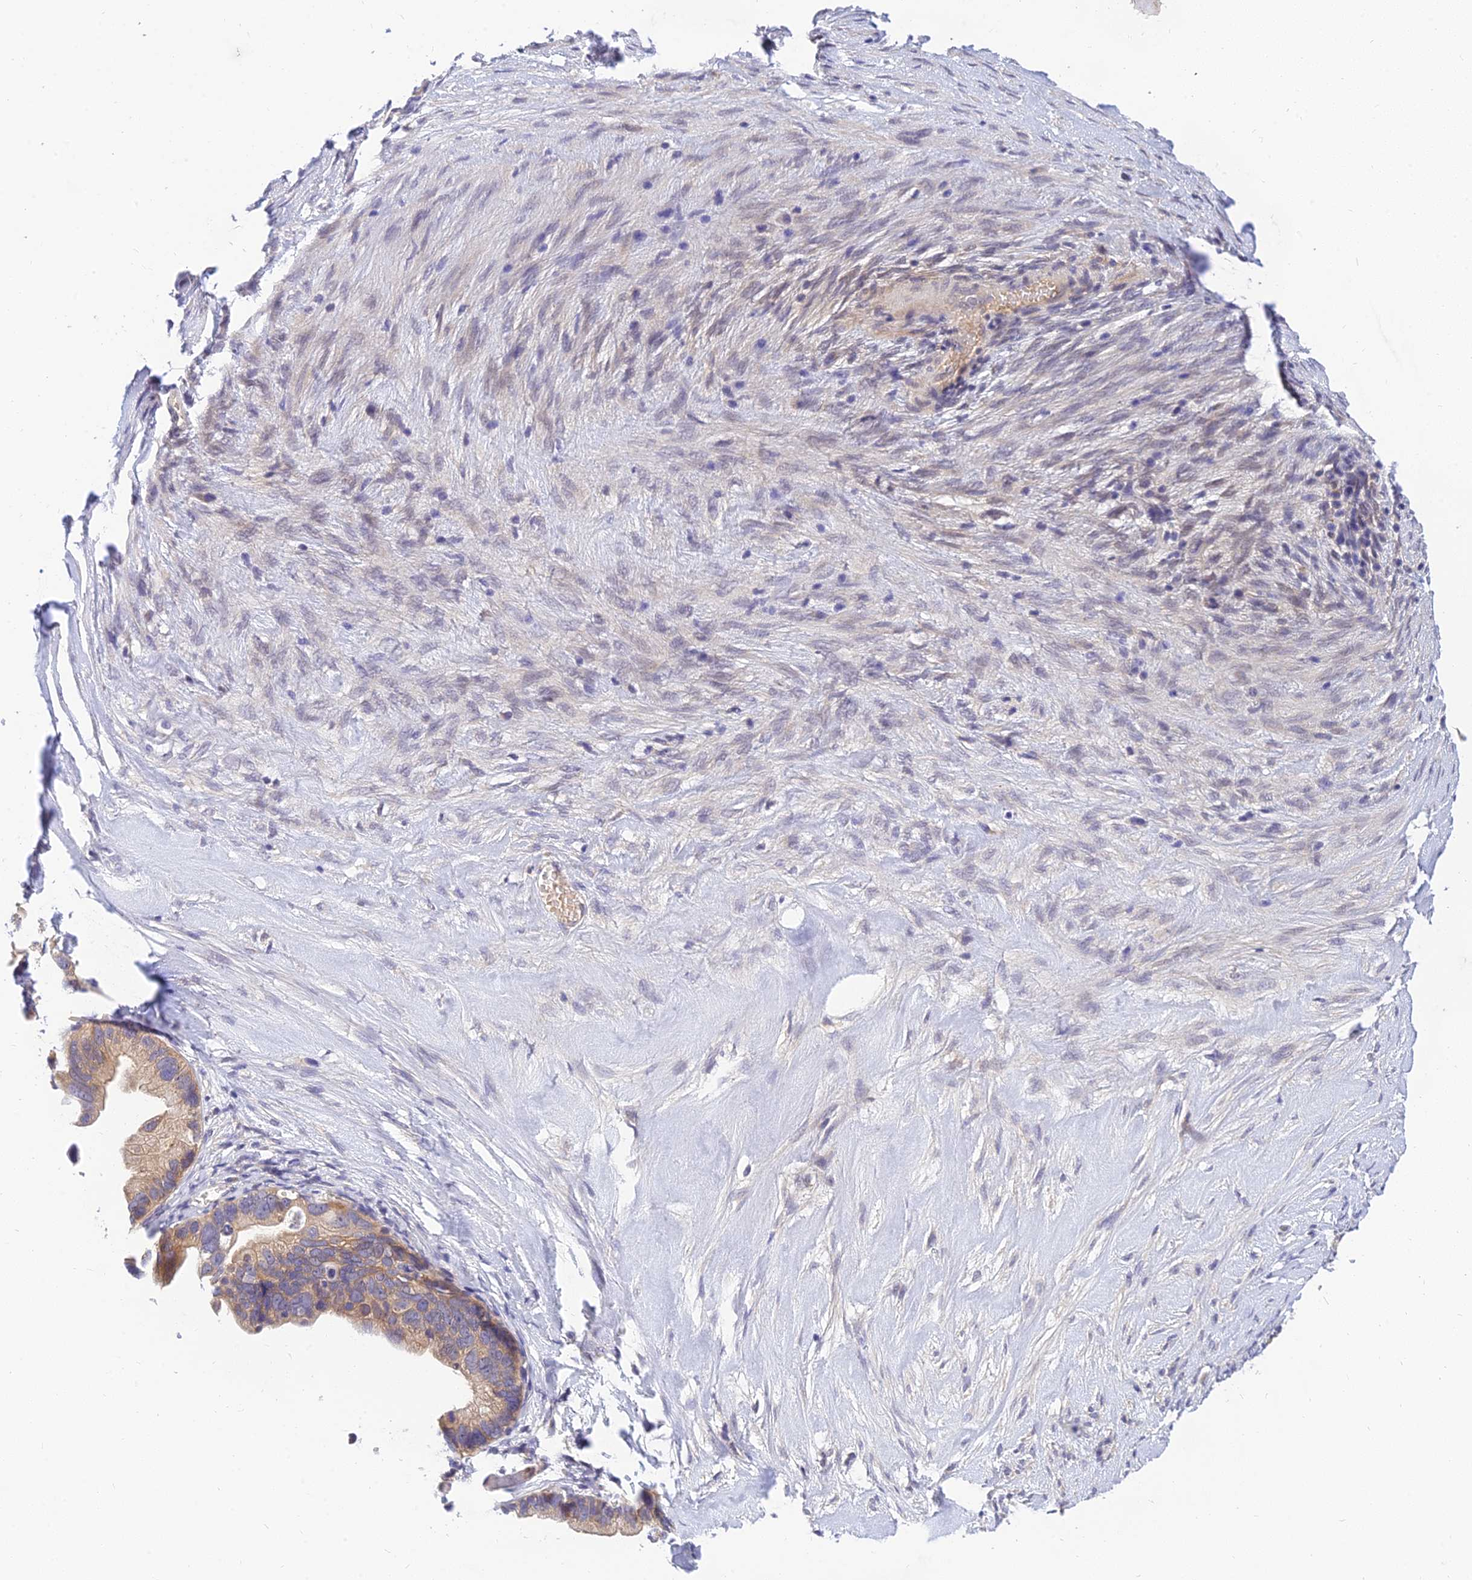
{"staining": {"intensity": "moderate", "quantity": ">75%", "location": "cytoplasmic/membranous"}, "tissue": "ovarian cancer", "cell_type": "Tumor cells", "image_type": "cancer", "snomed": [{"axis": "morphology", "description": "Cystadenocarcinoma, serous, NOS"}, {"axis": "topography", "description": "Ovary"}], "caption": "Moderate cytoplasmic/membranous protein staining is appreciated in approximately >75% of tumor cells in ovarian cancer (serous cystadenocarcinoma).", "gene": "ANKS4B", "patient": {"sex": "female", "age": 56}}